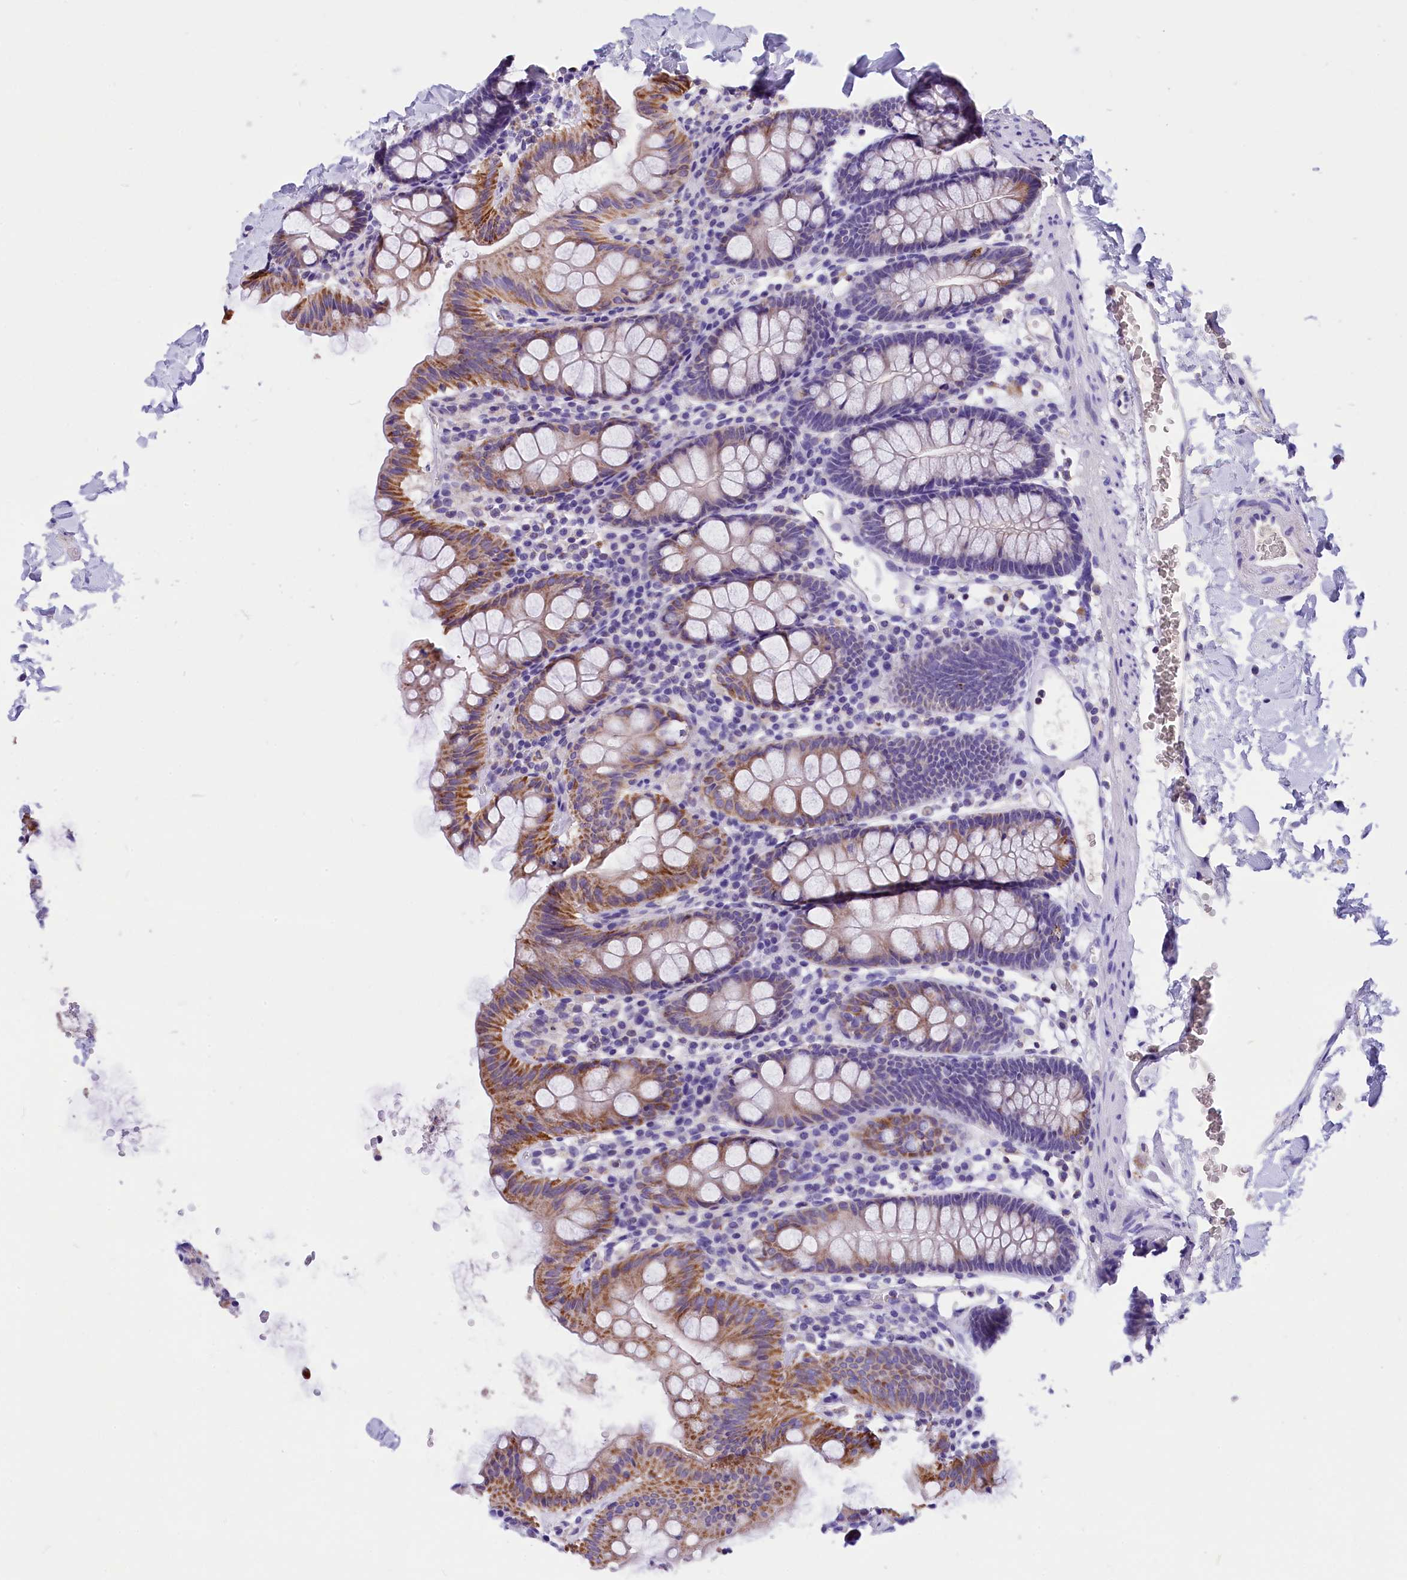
{"staining": {"intensity": "negative", "quantity": "none", "location": "none"}, "tissue": "colon", "cell_type": "Endothelial cells", "image_type": "normal", "snomed": [{"axis": "morphology", "description": "Normal tissue, NOS"}, {"axis": "topography", "description": "Colon"}], "caption": "DAB immunohistochemical staining of unremarkable colon exhibits no significant expression in endothelial cells. Brightfield microscopy of immunohistochemistry stained with DAB (3,3'-diaminobenzidine) (brown) and hematoxylin (blue), captured at high magnification.", "gene": "ABAT", "patient": {"sex": "male", "age": 75}}